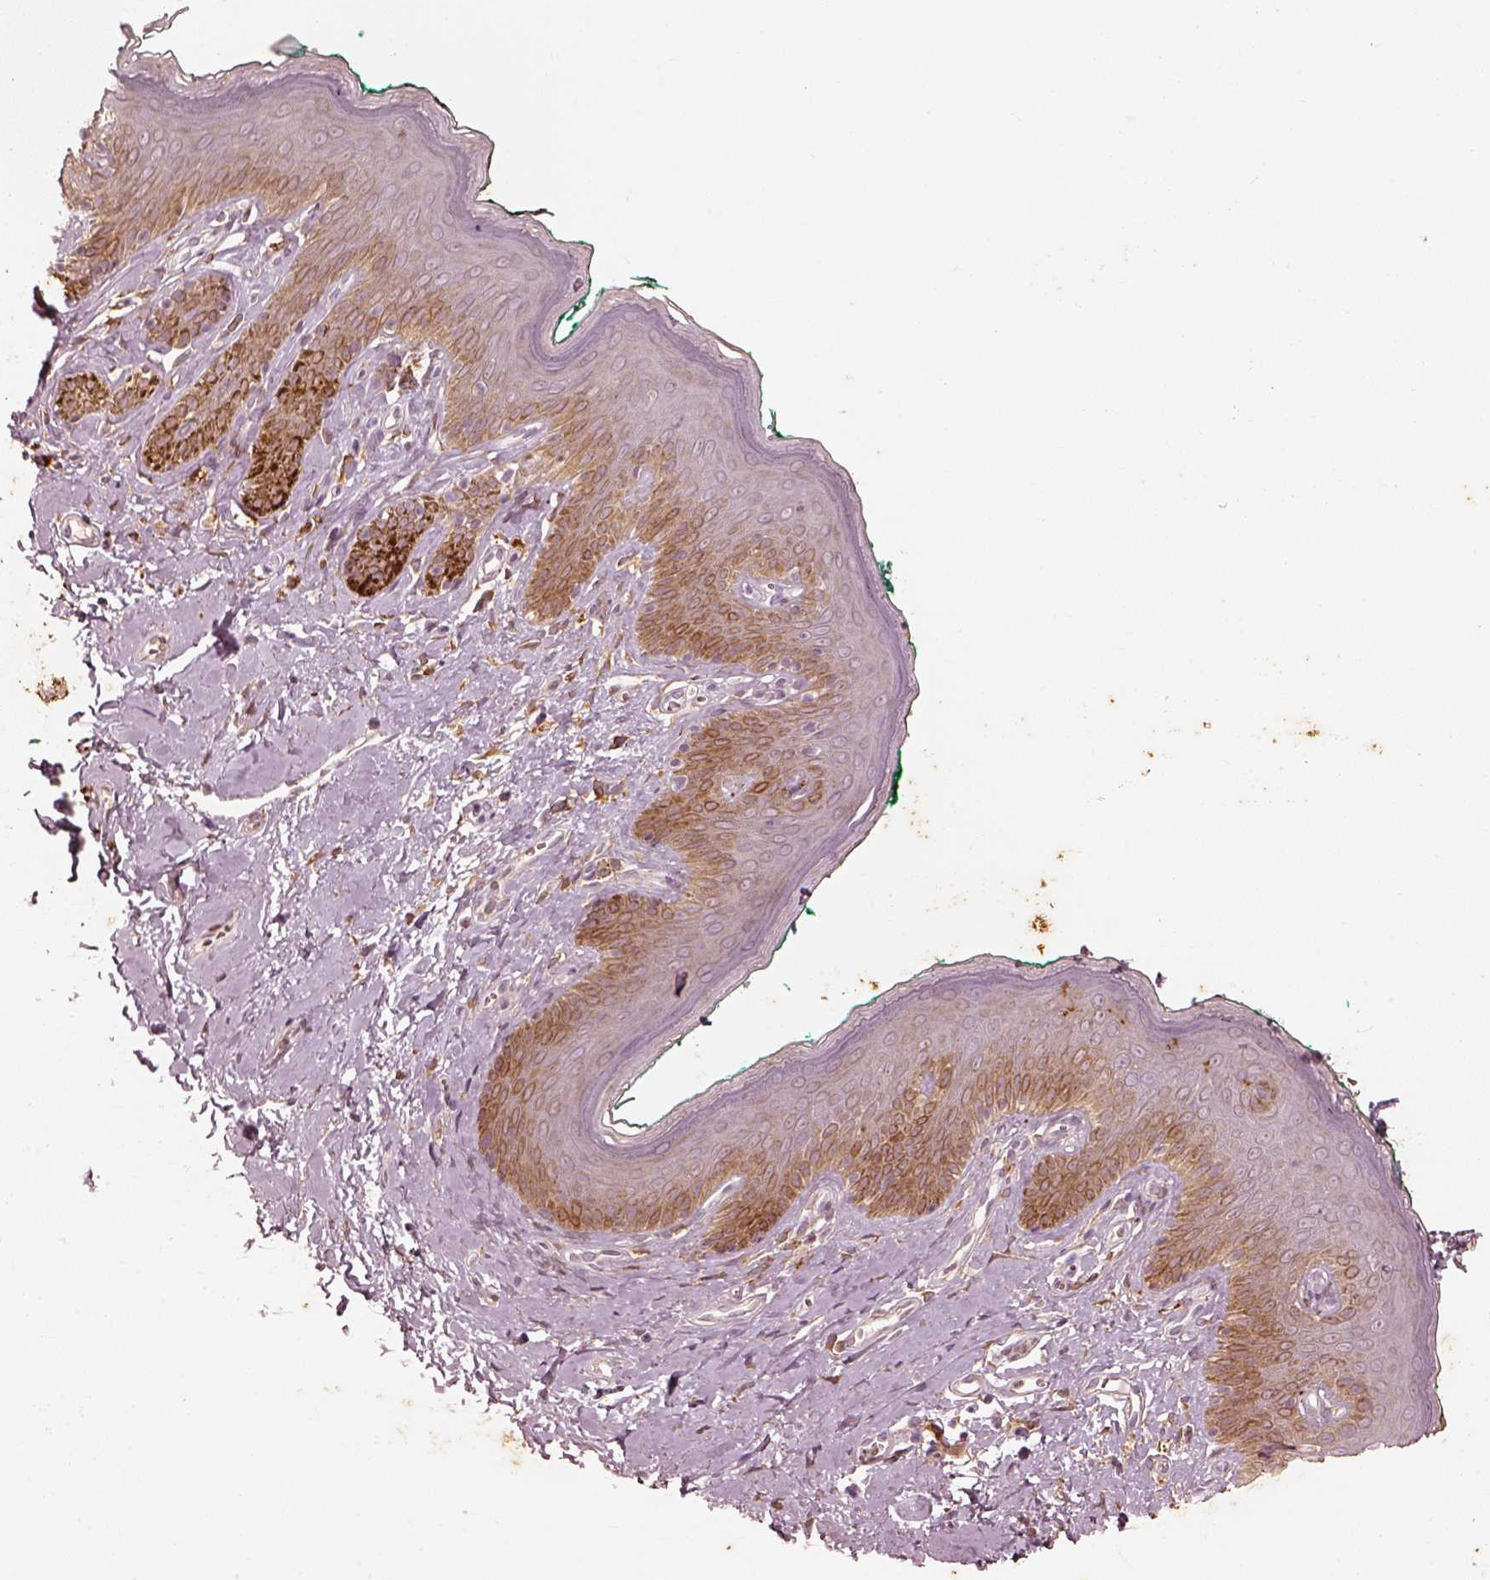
{"staining": {"intensity": "strong", "quantity": "<25%", "location": "cytoplasmic/membranous"}, "tissue": "skin", "cell_type": "Epidermal cells", "image_type": "normal", "snomed": [{"axis": "morphology", "description": "Normal tissue, NOS"}, {"axis": "topography", "description": "Vulva"}], "caption": "IHC (DAB (3,3'-diaminobenzidine)) staining of benign human skin shows strong cytoplasmic/membranous protein expression in about <25% of epidermal cells. (Stains: DAB in brown, nuclei in blue, Microscopy: brightfield microscopy at high magnification).", "gene": "WLS", "patient": {"sex": "female", "age": 66}}